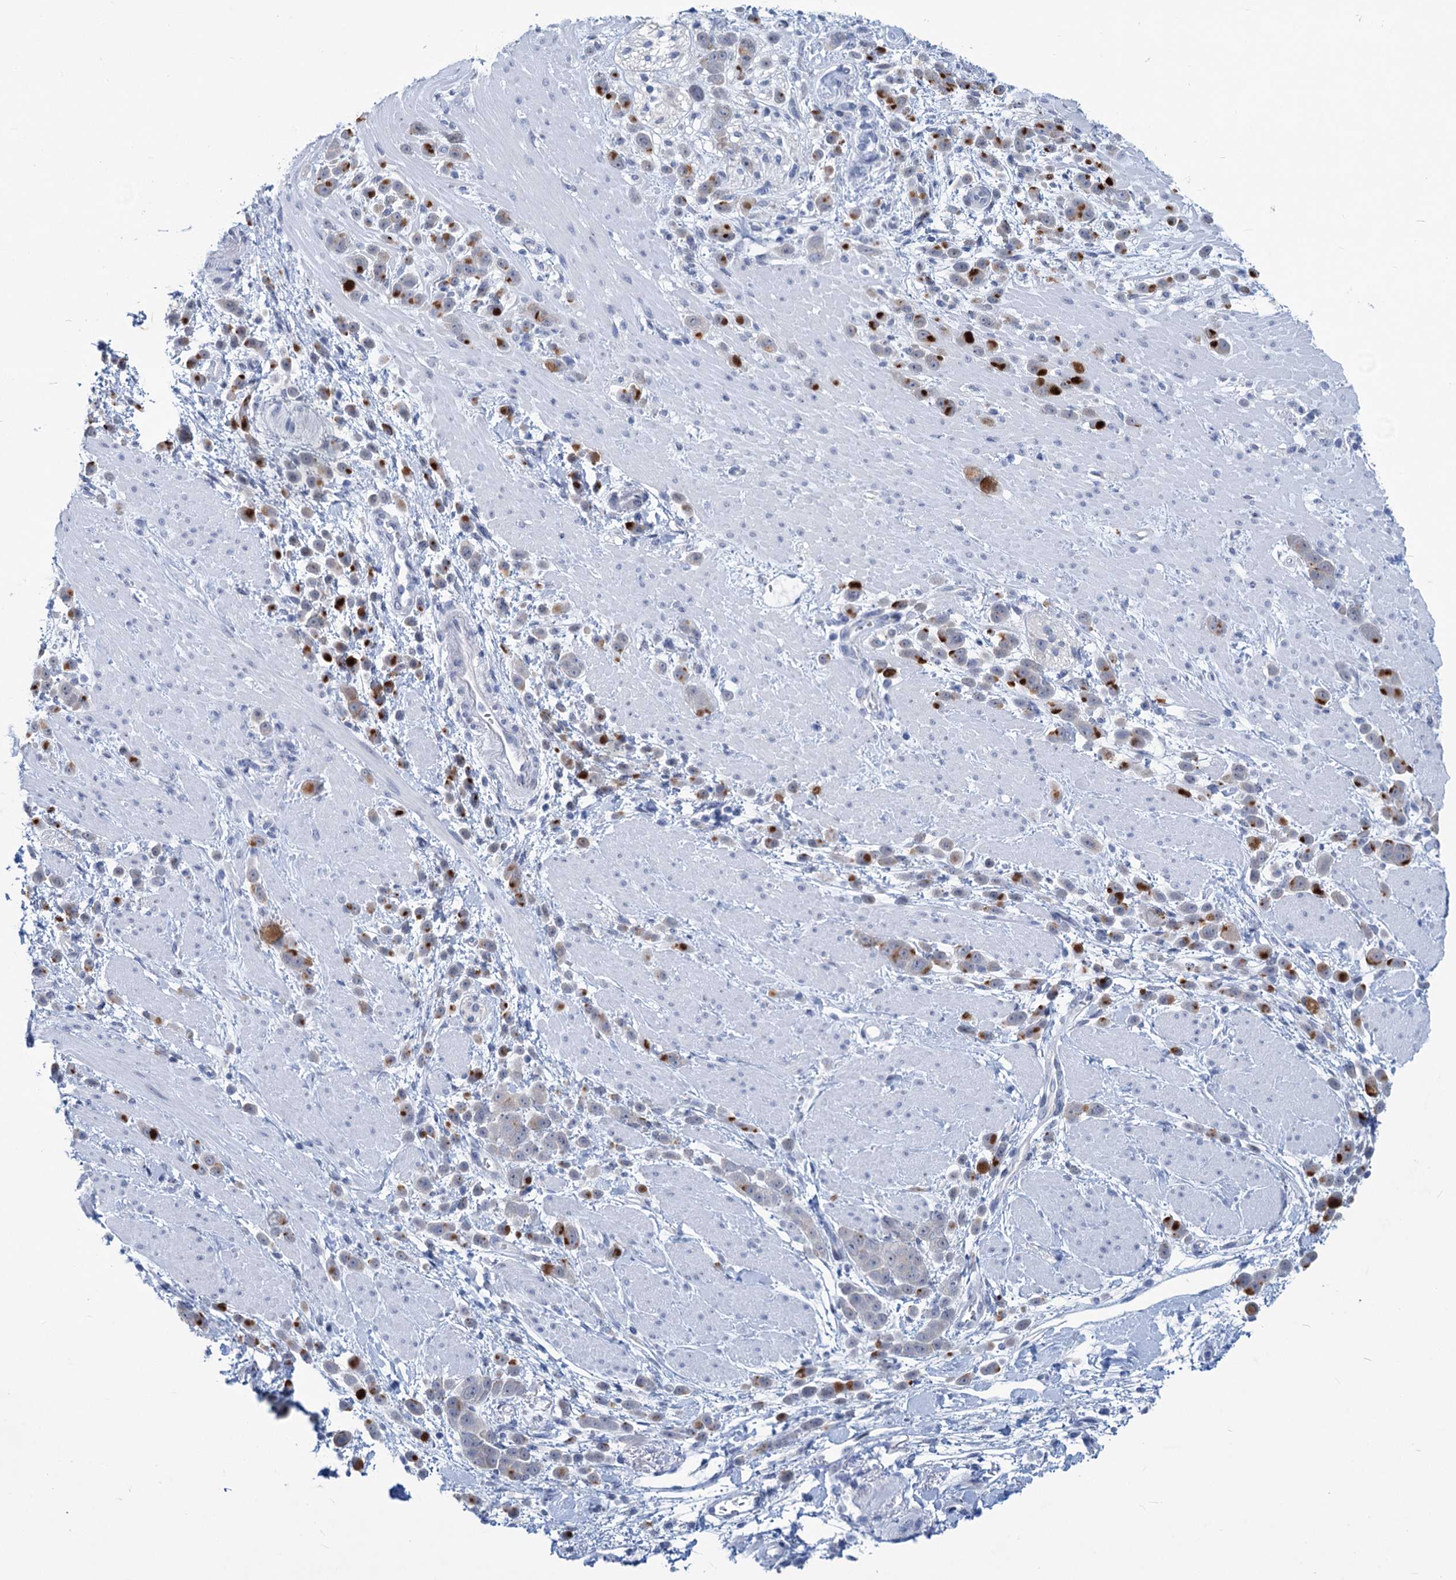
{"staining": {"intensity": "strong", "quantity": "<25%", "location": "cytoplasmic/membranous"}, "tissue": "pancreatic cancer", "cell_type": "Tumor cells", "image_type": "cancer", "snomed": [{"axis": "morphology", "description": "Normal tissue, NOS"}, {"axis": "morphology", "description": "Adenocarcinoma, NOS"}, {"axis": "topography", "description": "Pancreas"}], "caption": "DAB (3,3'-diaminobenzidine) immunohistochemical staining of human pancreatic cancer exhibits strong cytoplasmic/membranous protein positivity in approximately <25% of tumor cells. The staining is performed using DAB brown chromogen to label protein expression. The nuclei are counter-stained blue using hematoxylin.", "gene": "NEU3", "patient": {"sex": "female", "age": 64}}